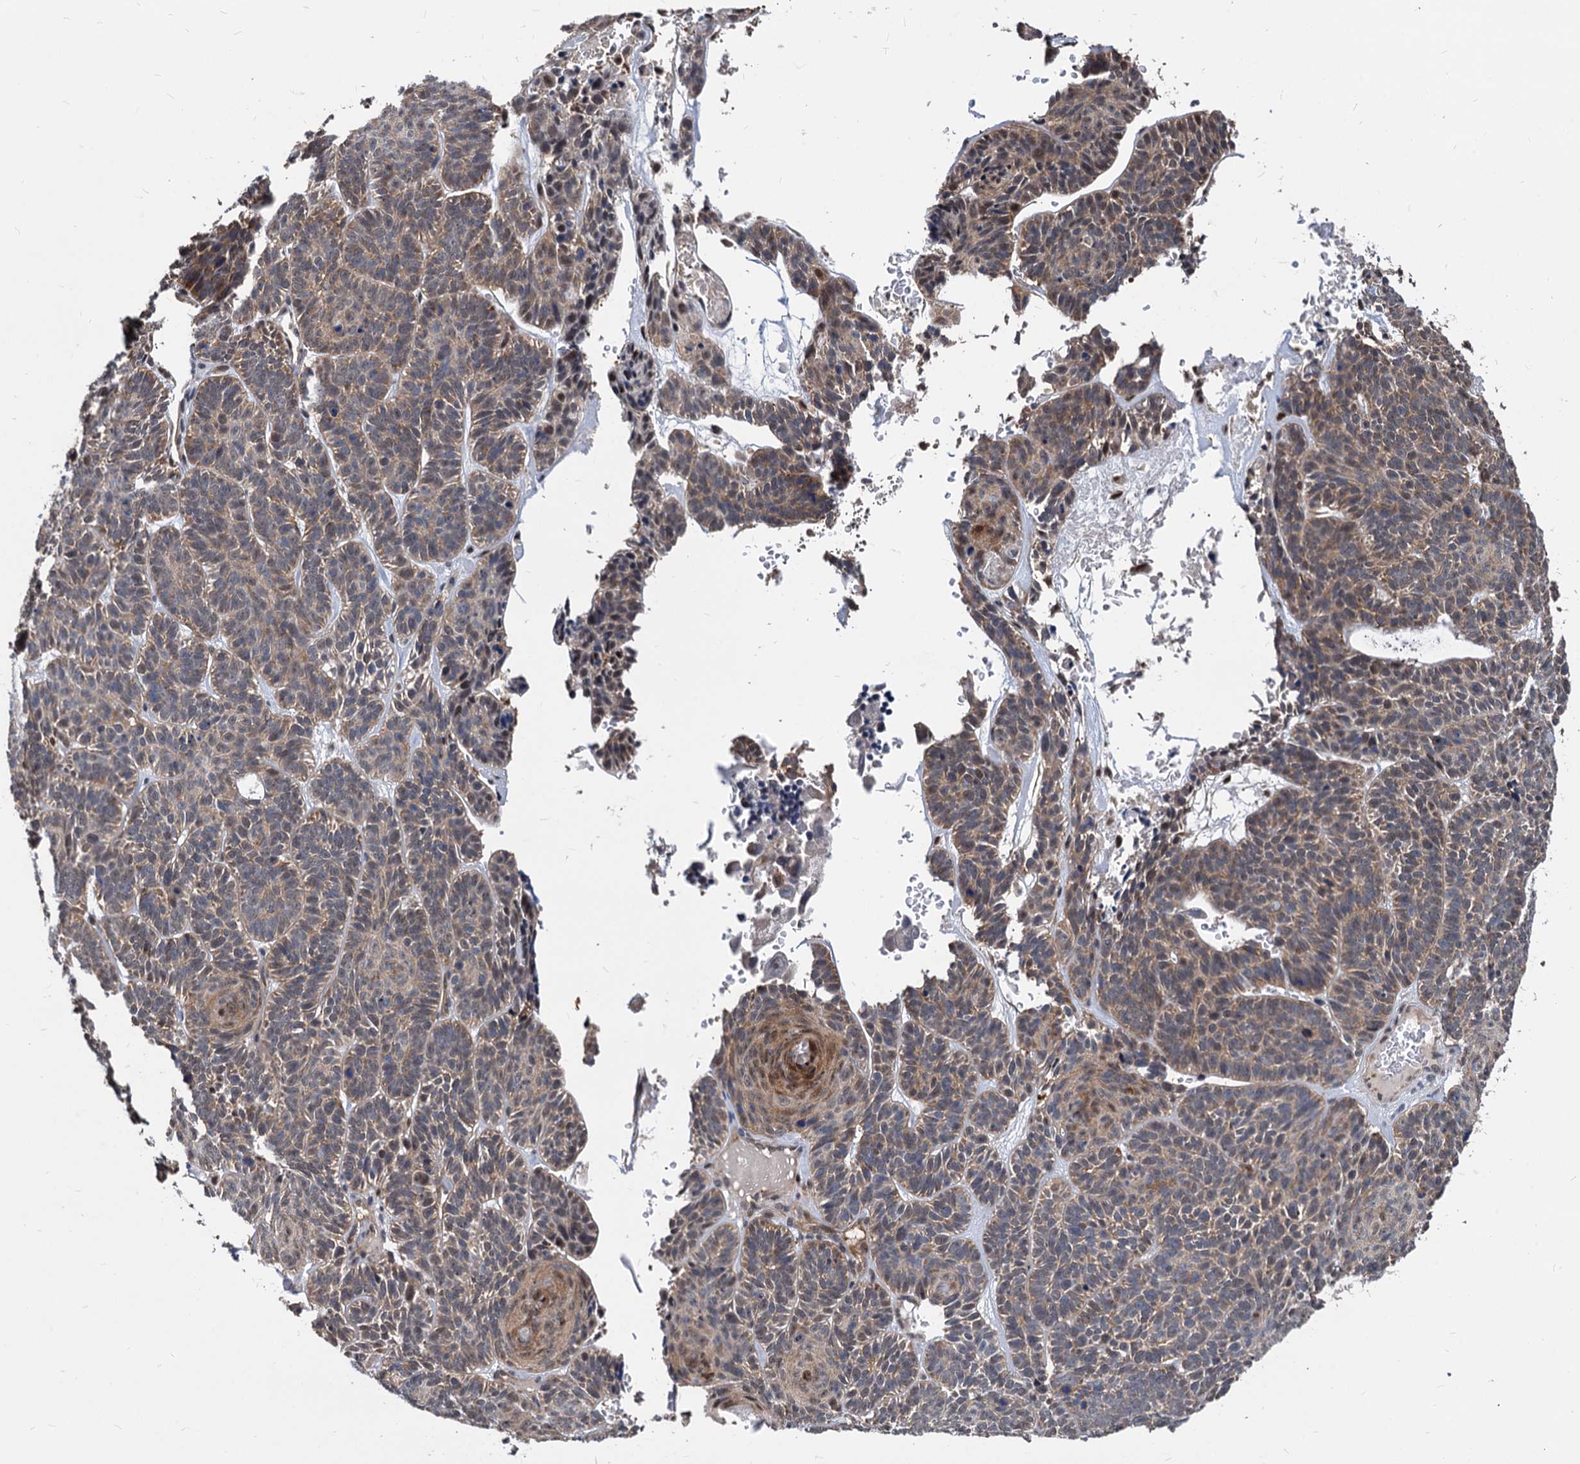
{"staining": {"intensity": "weak", "quantity": ">75%", "location": "cytoplasmic/membranous,nuclear"}, "tissue": "skin cancer", "cell_type": "Tumor cells", "image_type": "cancer", "snomed": [{"axis": "morphology", "description": "Basal cell carcinoma"}, {"axis": "topography", "description": "Skin"}], "caption": "About >75% of tumor cells in skin cancer (basal cell carcinoma) display weak cytoplasmic/membranous and nuclear protein staining as visualized by brown immunohistochemical staining.", "gene": "PSMD4", "patient": {"sex": "male", "age": 85}}